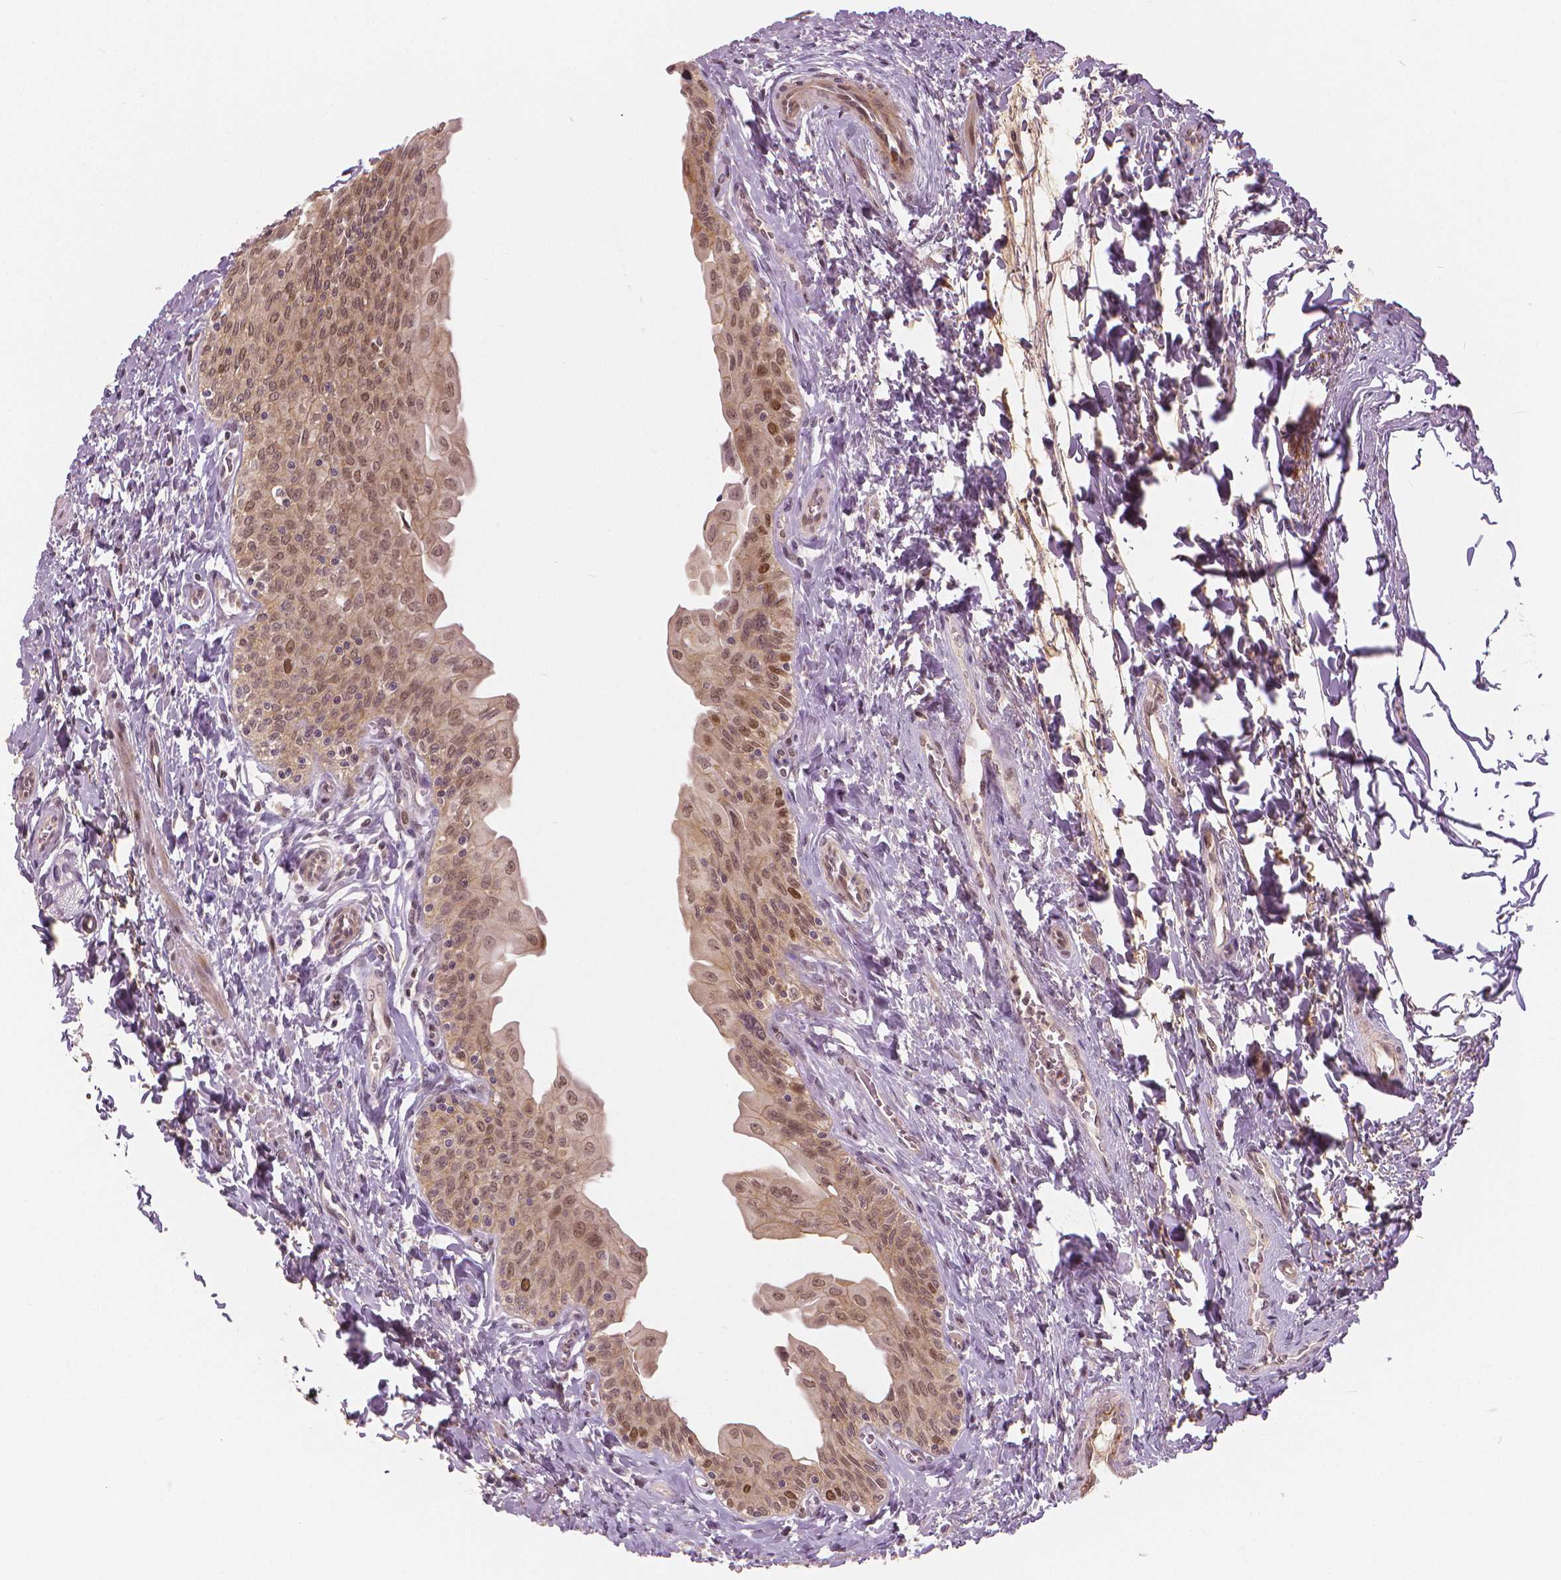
{"staining": {"intensity": "moderate", "quantity": ">75%", "location": "nuclear"}, "tissue": "urinary bladder", "cell_type": "Urothelial cells", "image_type": "normal", "snomed": [{"axis": "morphology", "description": "Normal tissue, NOS"}, {"axis": "topography", "description": "Urinary bladder"}], "caption": "Immunohistochemistry (IHC) of normal human urinary bladder demonstrates medium levels of moderate nuclear positivity in about >75% of urothelial cells. The staining is performed using DAB brown chromogen to label protein expression. The nuclei are counter-stained blue using hematoxylin.", "gene": "NSD2", "patient": {"sex": "male", "age": 56}}